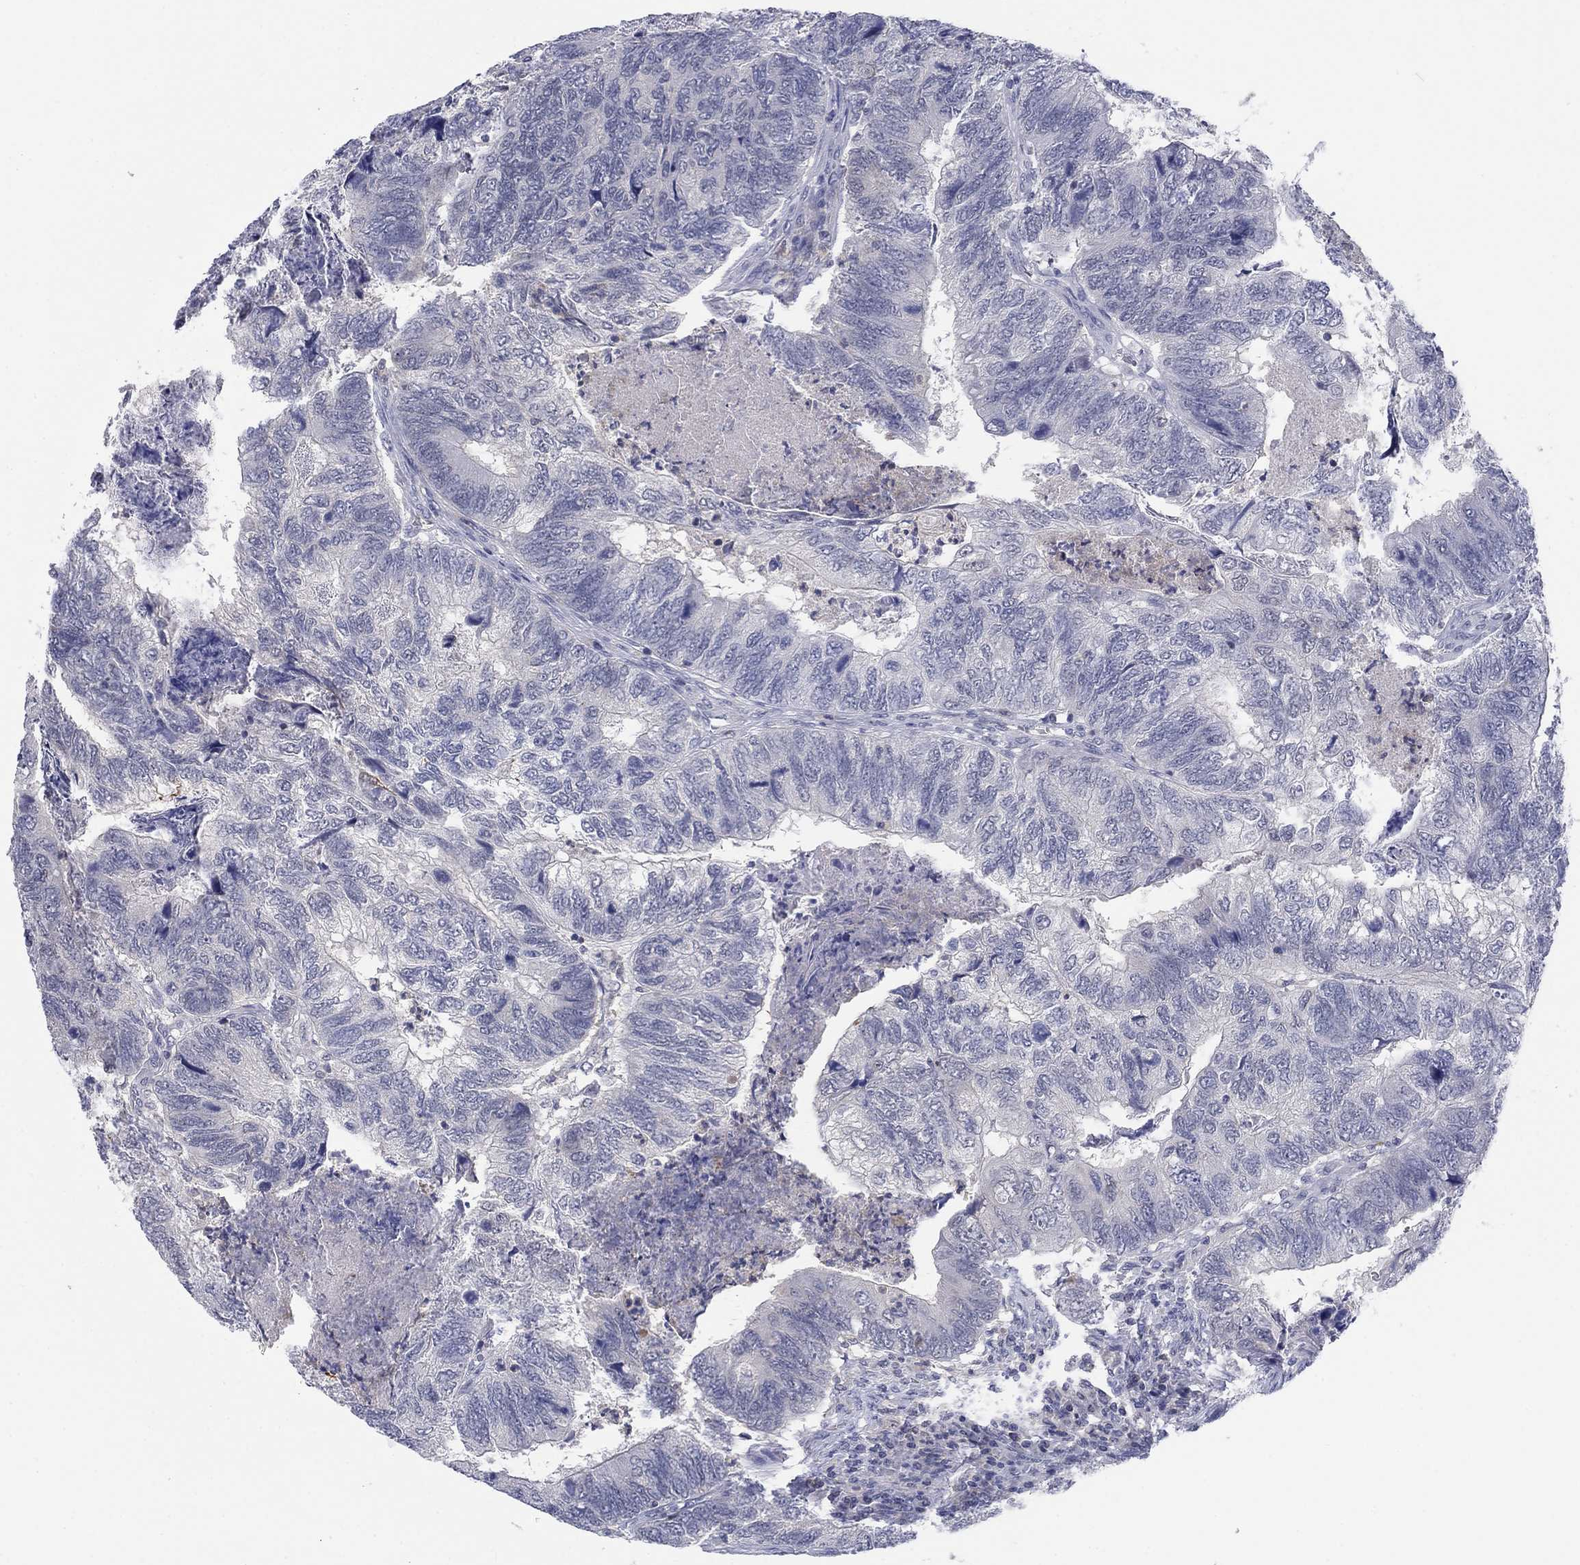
{"staining": {"intensity": "negative", "quantity": "none", "location": "none"}, "tissue": "colorectal cancer", "cell_type": "Tumor cells", "image_type": "cancer", "snomed": [{"axis": "morphology", "description": "Adenocarcinoma, NOS"}, {"axis": "topography", "description": "Colon"}], "caption": "Colorectal adenocarcinoma stained for a protein using immunohistochemistry (IHC) reveals no positivity tumor cells.", "gene": "FER1L6", "patient": {"sex": "female", "age": 67}}